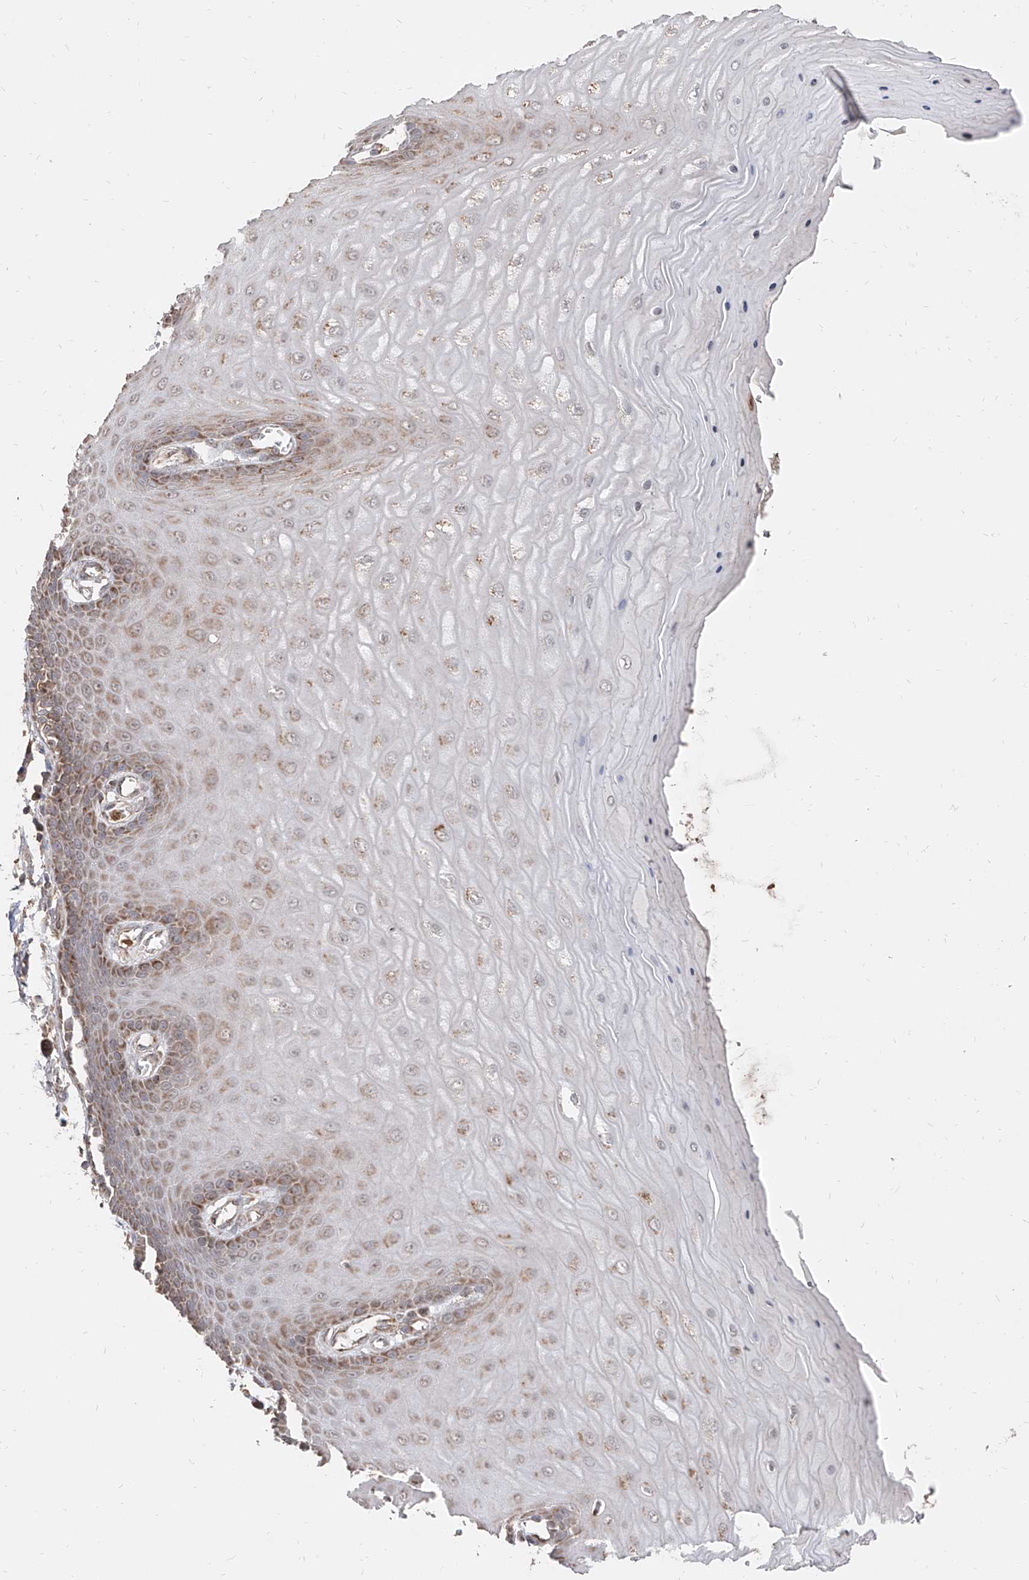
{"staining": {"intensity": "moderate", "quantity": "25%-75%", "location": "cytoplasmic/membranous"}, "tissue": "cervix", "cell_type": "Glandular cells", "image_type": "normal", "snomed": [{"axis": "morphology", "description": "Normal tissue, NOS"}, {"axis": "topography", "description": "Cervix"}], "caption": "Immunohistochemistry of benign human cervix demonstrates medium levels of moderate cytoplasmic/membranous expression in approximately 25%-75% of glandular cells. The staining is performed using DAB brown chromogen to label protein expression. The nuclei are counter-stained blue using hematoxylin.", "gene": "AIM2", "patient": {"sex": "female", "age": 55}}